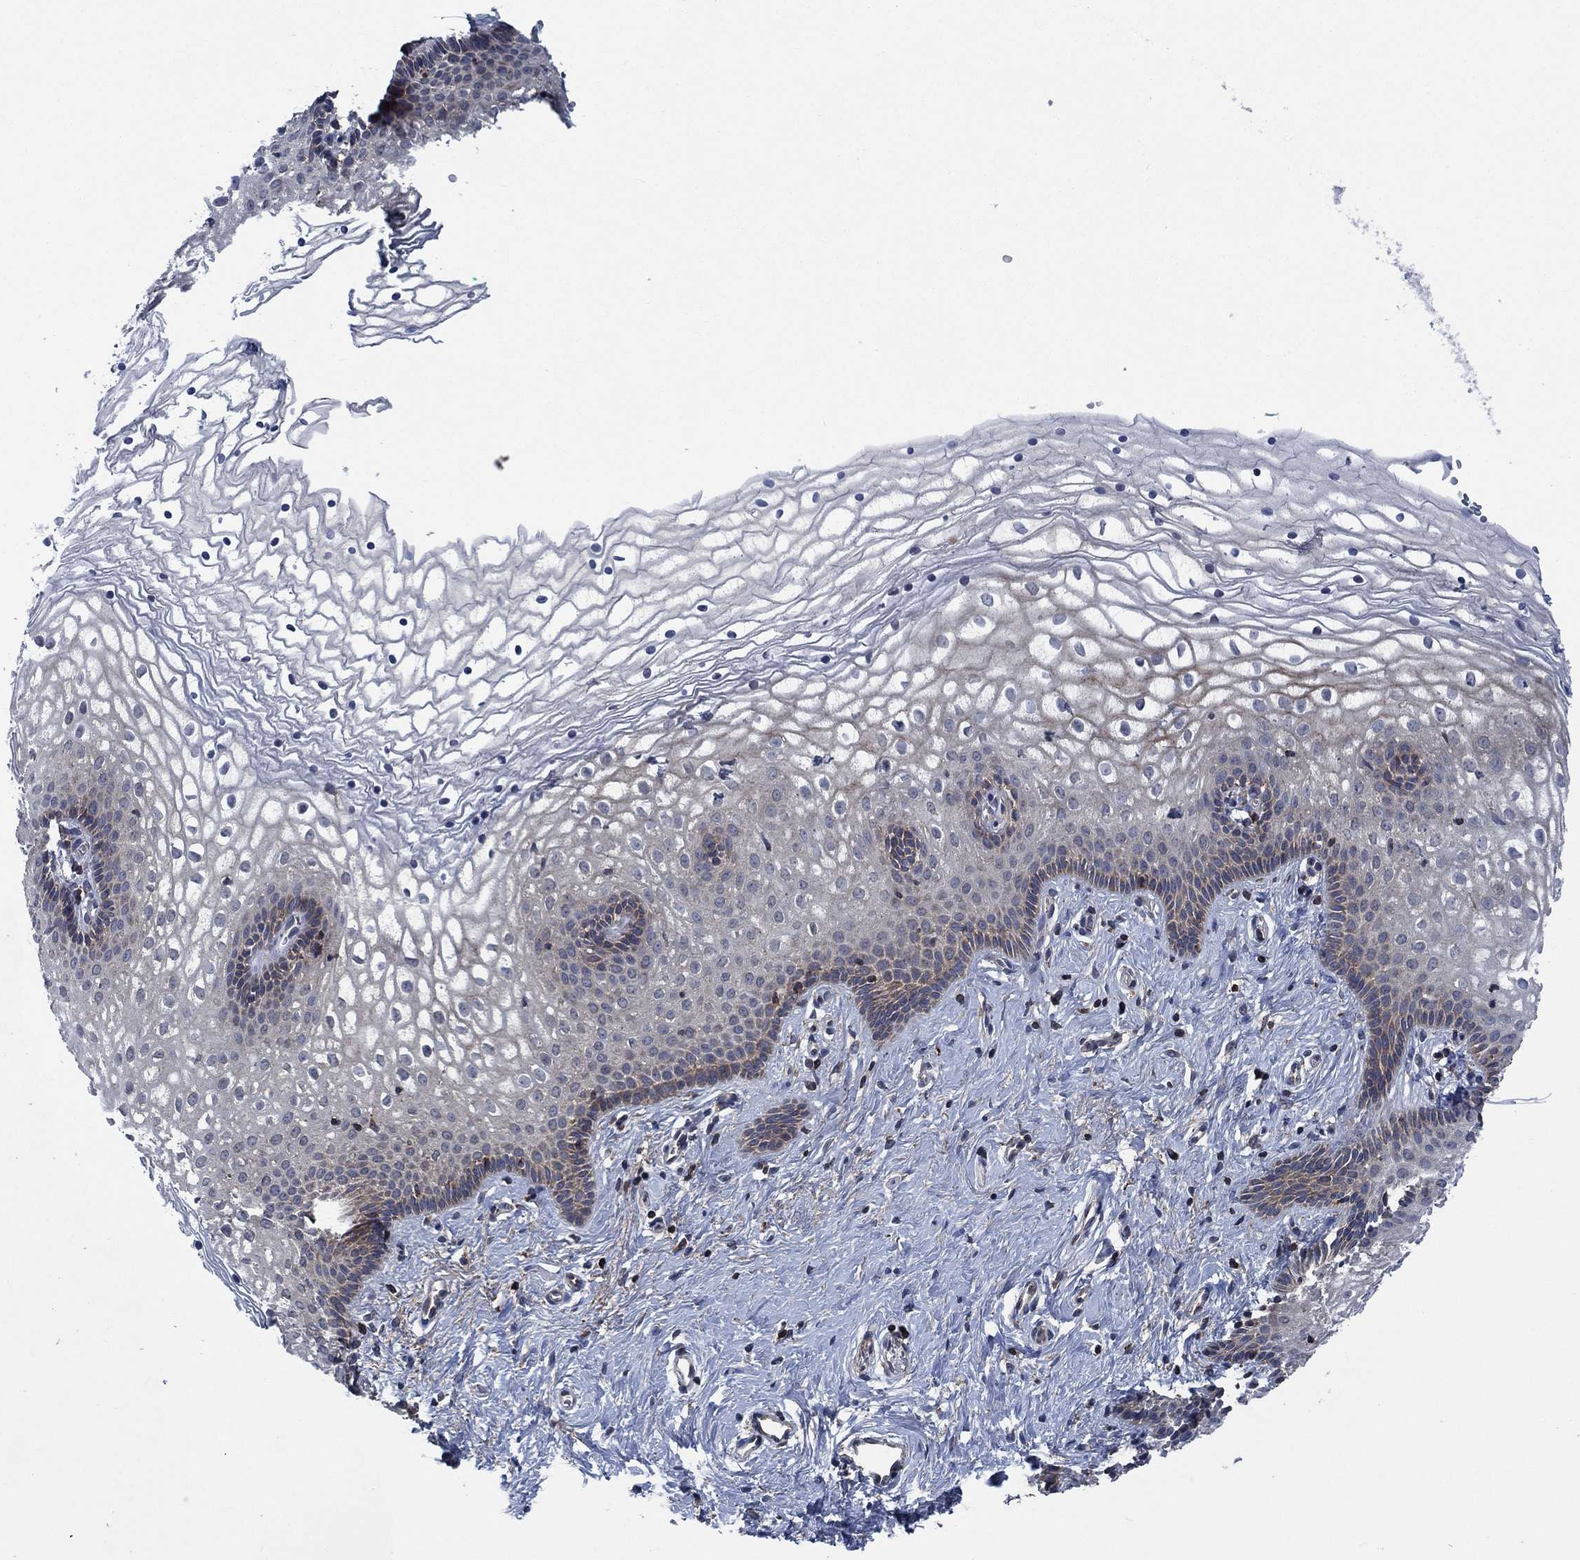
{"staining": {"intensity": "moderate", "quantity": "<25%", "location": "cytoplasmic/membranous"}, "tissue": "vagina", "cell_type": "Squamous epithelial cells", "image_type": "normal", "snomed": [{"axis": "morphology", "description": "Normal tissue, NOS"}, {"axis": "topography", "description": "Vagina"}], "caption": "A brown stain labels moderate cytoplasmic/membranous positivity of a protein in squamous epithelial cells of benign vagina.", "gene": "STXBP6", "patient": {"sex": "female", "age": 36}}